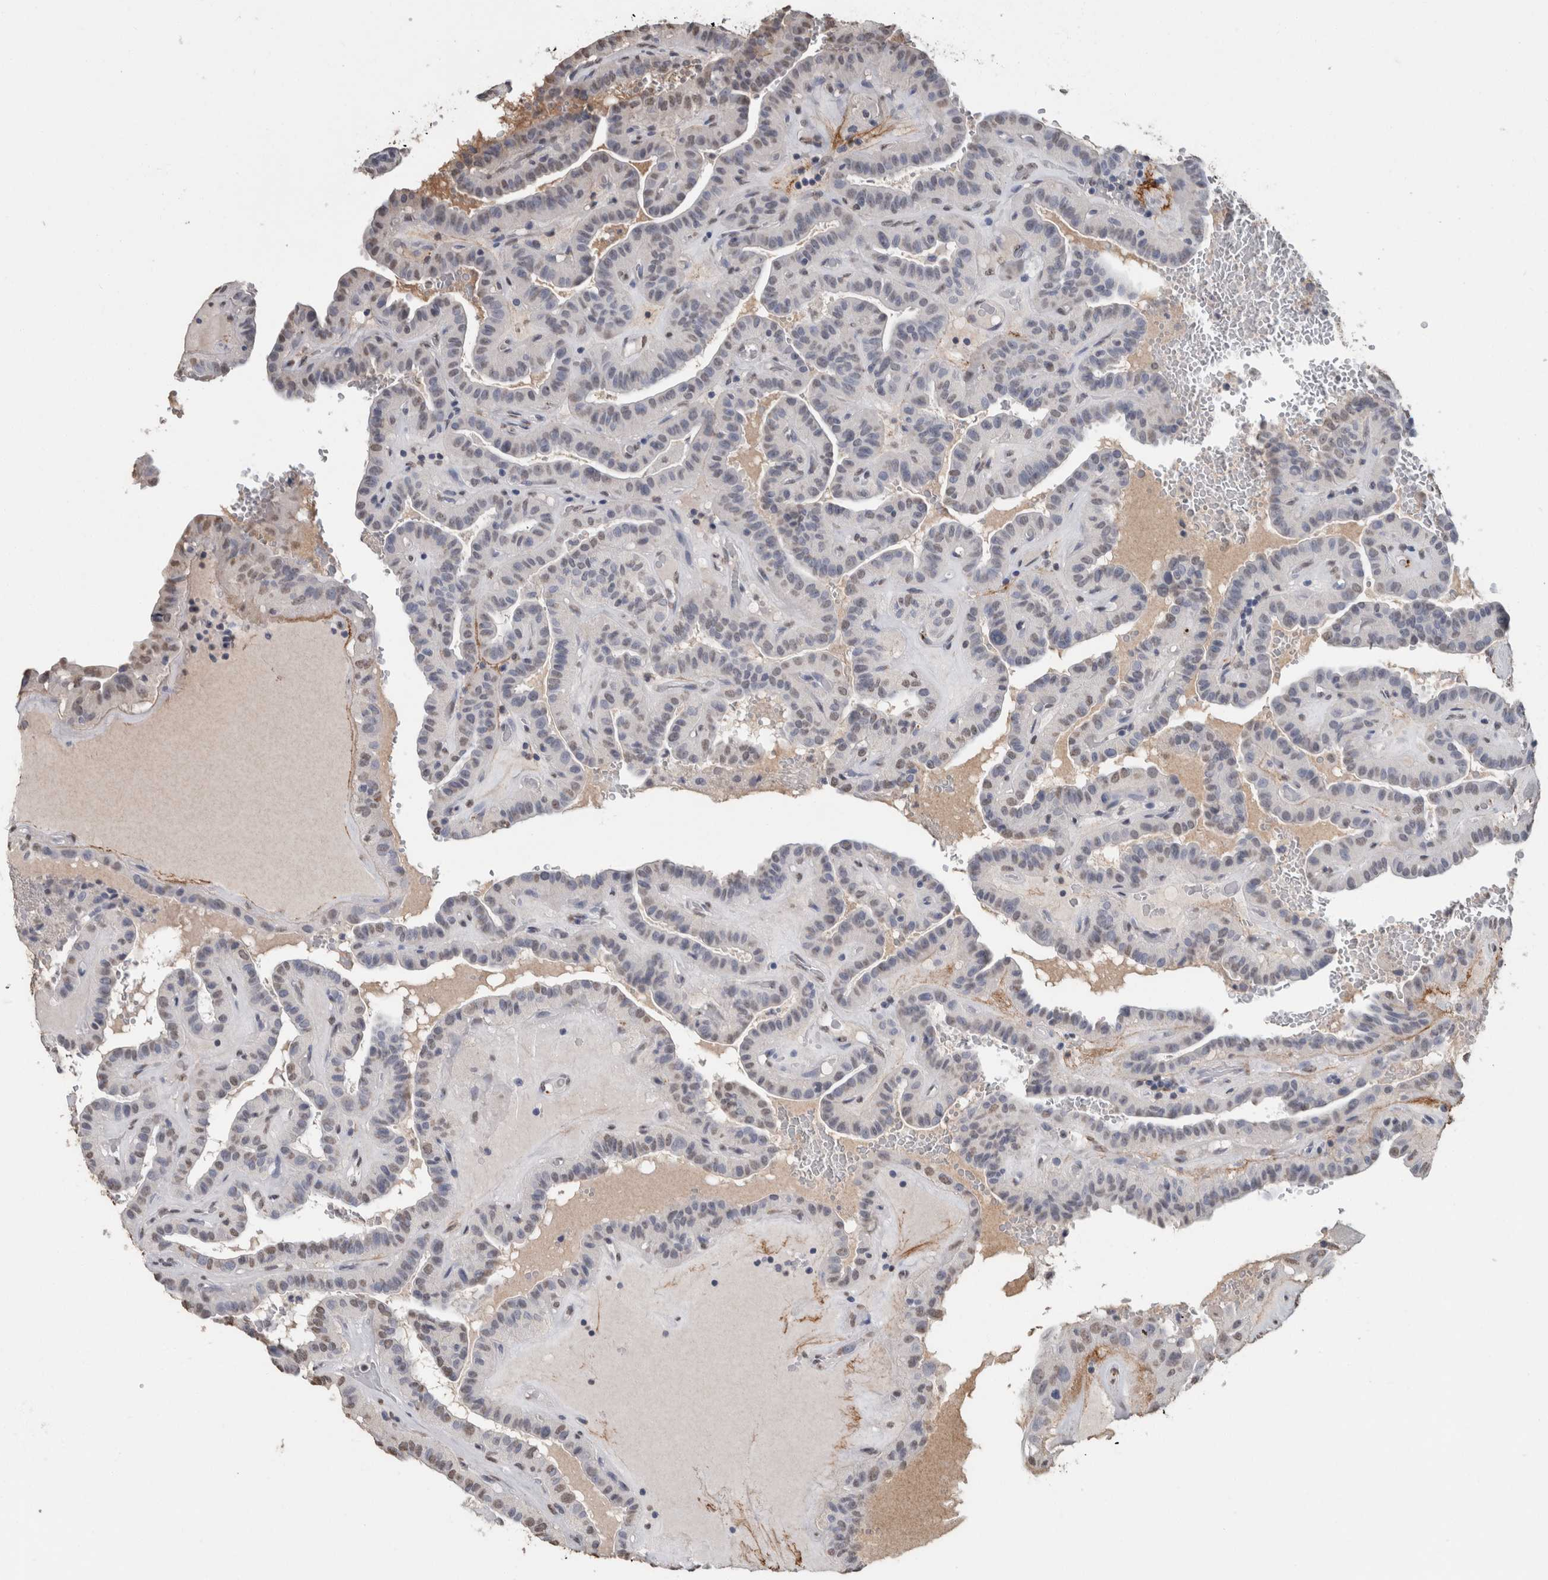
{"staining": {"intensity": "weak", "quantity": "<25%", "location": "nuclear"}, "tissue": "thyroid cancer", "cell_type": "Tumor cells", "image_type": "cancer", "snomed": [{"axis": "morphology", "description": "Papillary adenocarcinoma, NOS"}, {"axis": "topography", "description": "Thyroid gland"}], "caption": "Immunohistochemistry (IHC) photomicrograph of neoplastic tissue: thyroid cancer (papillary adenocarcinoma) stained with DAB shows no significant protein positivity in tumor cells.", "gene": "LTBP1", "patient": {"sex": "male", "age": 77}}